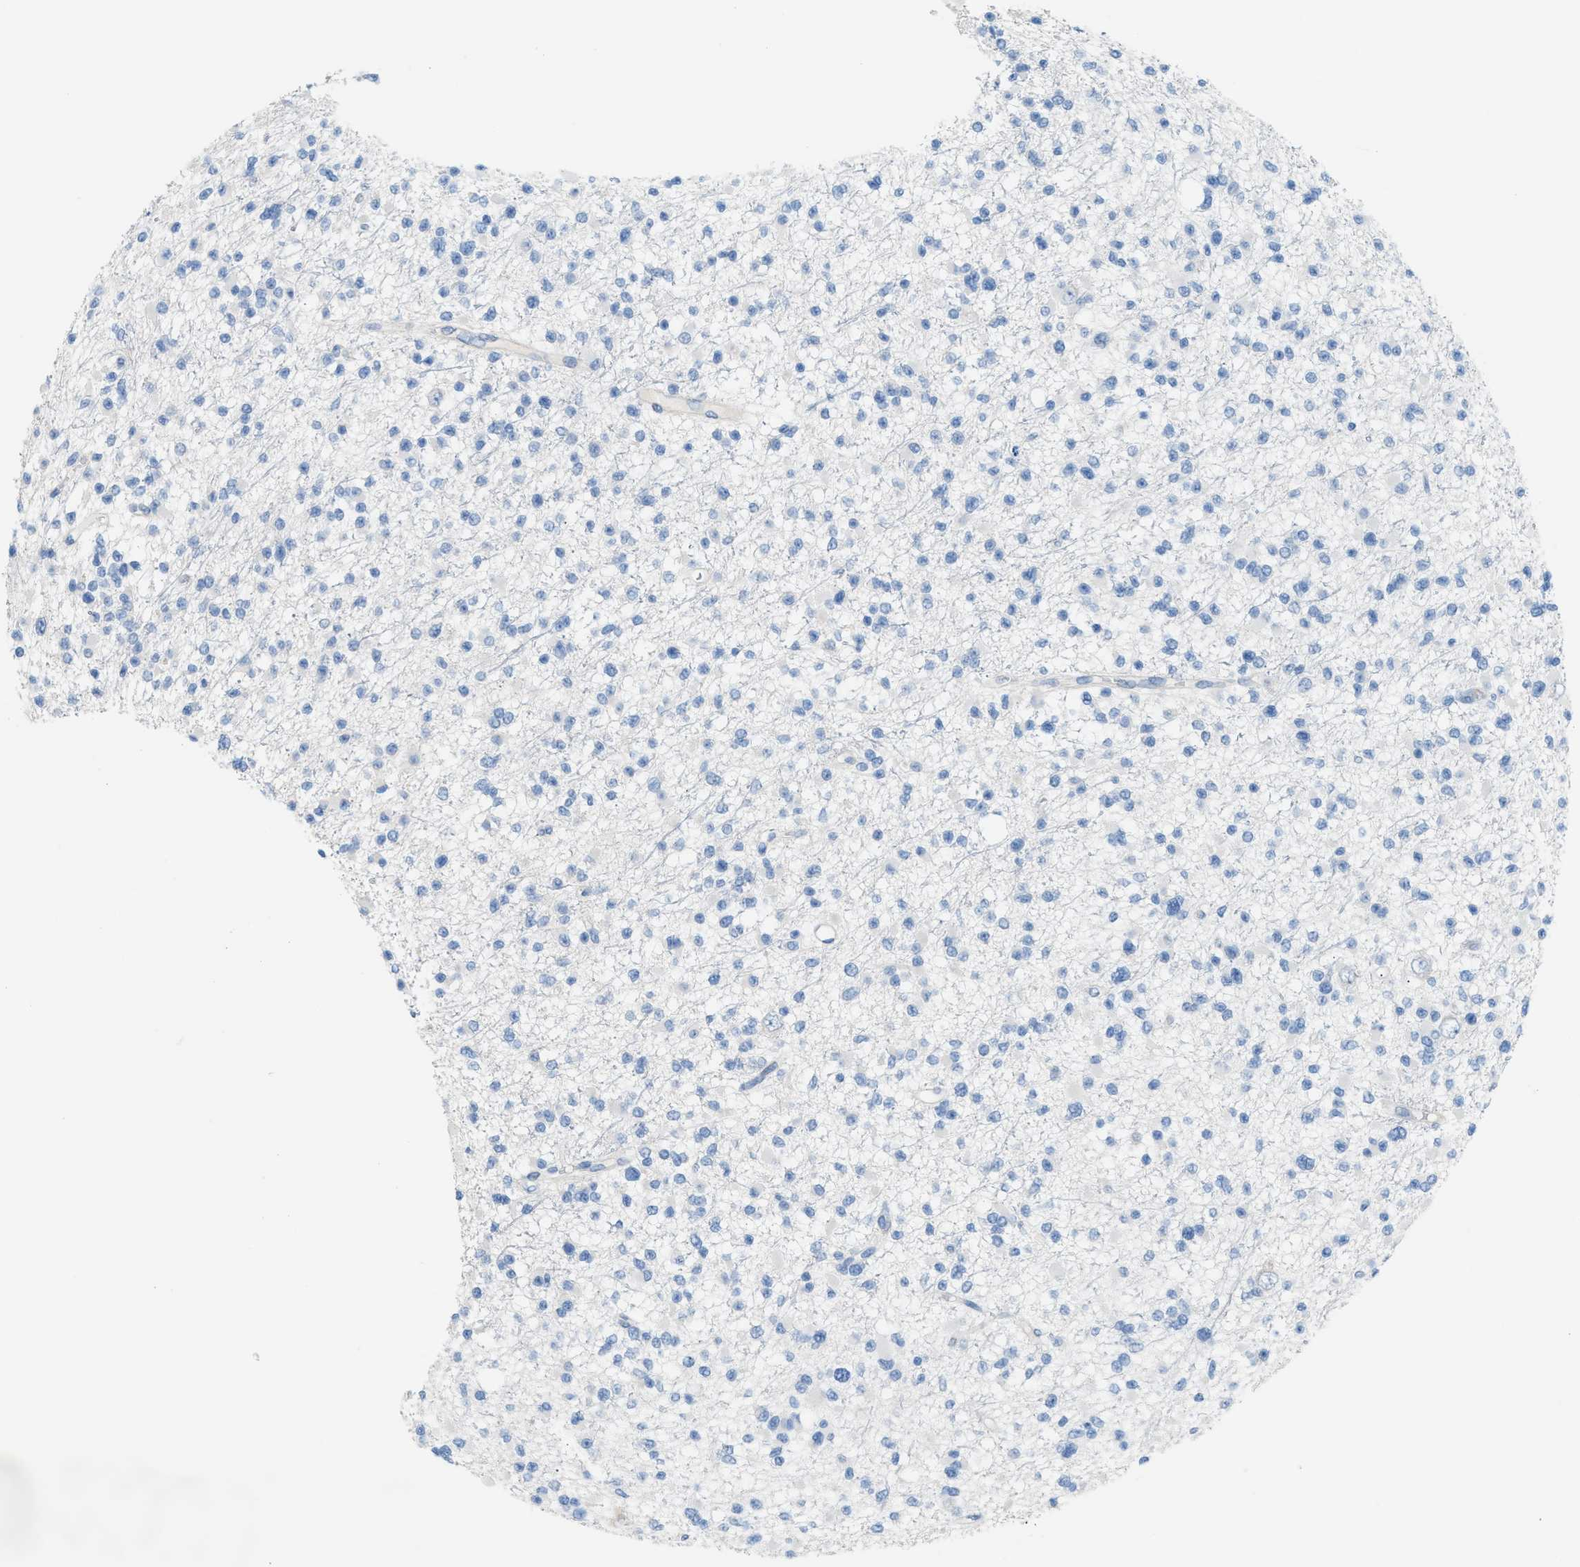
{"staining": {"intensity": "negative", "quantity": "none", "location": "none"}, "tissue": "glioma", "cell_type": "Tumor cells", "image_type": "cancer", "snomed": [{"axis": "morphology", "description": "Glioma, malignant, Low grade"}, {"axis": "topography", "description": "Brain"}], "caption": "High magnification brightfield microscopy of glioma stained with DAB (brown) and counterstained with hematoxylin (blue): tumor cells show no significant staining.", "gene": "MPP3", "patient": {"sex": "female", "age": 22}}